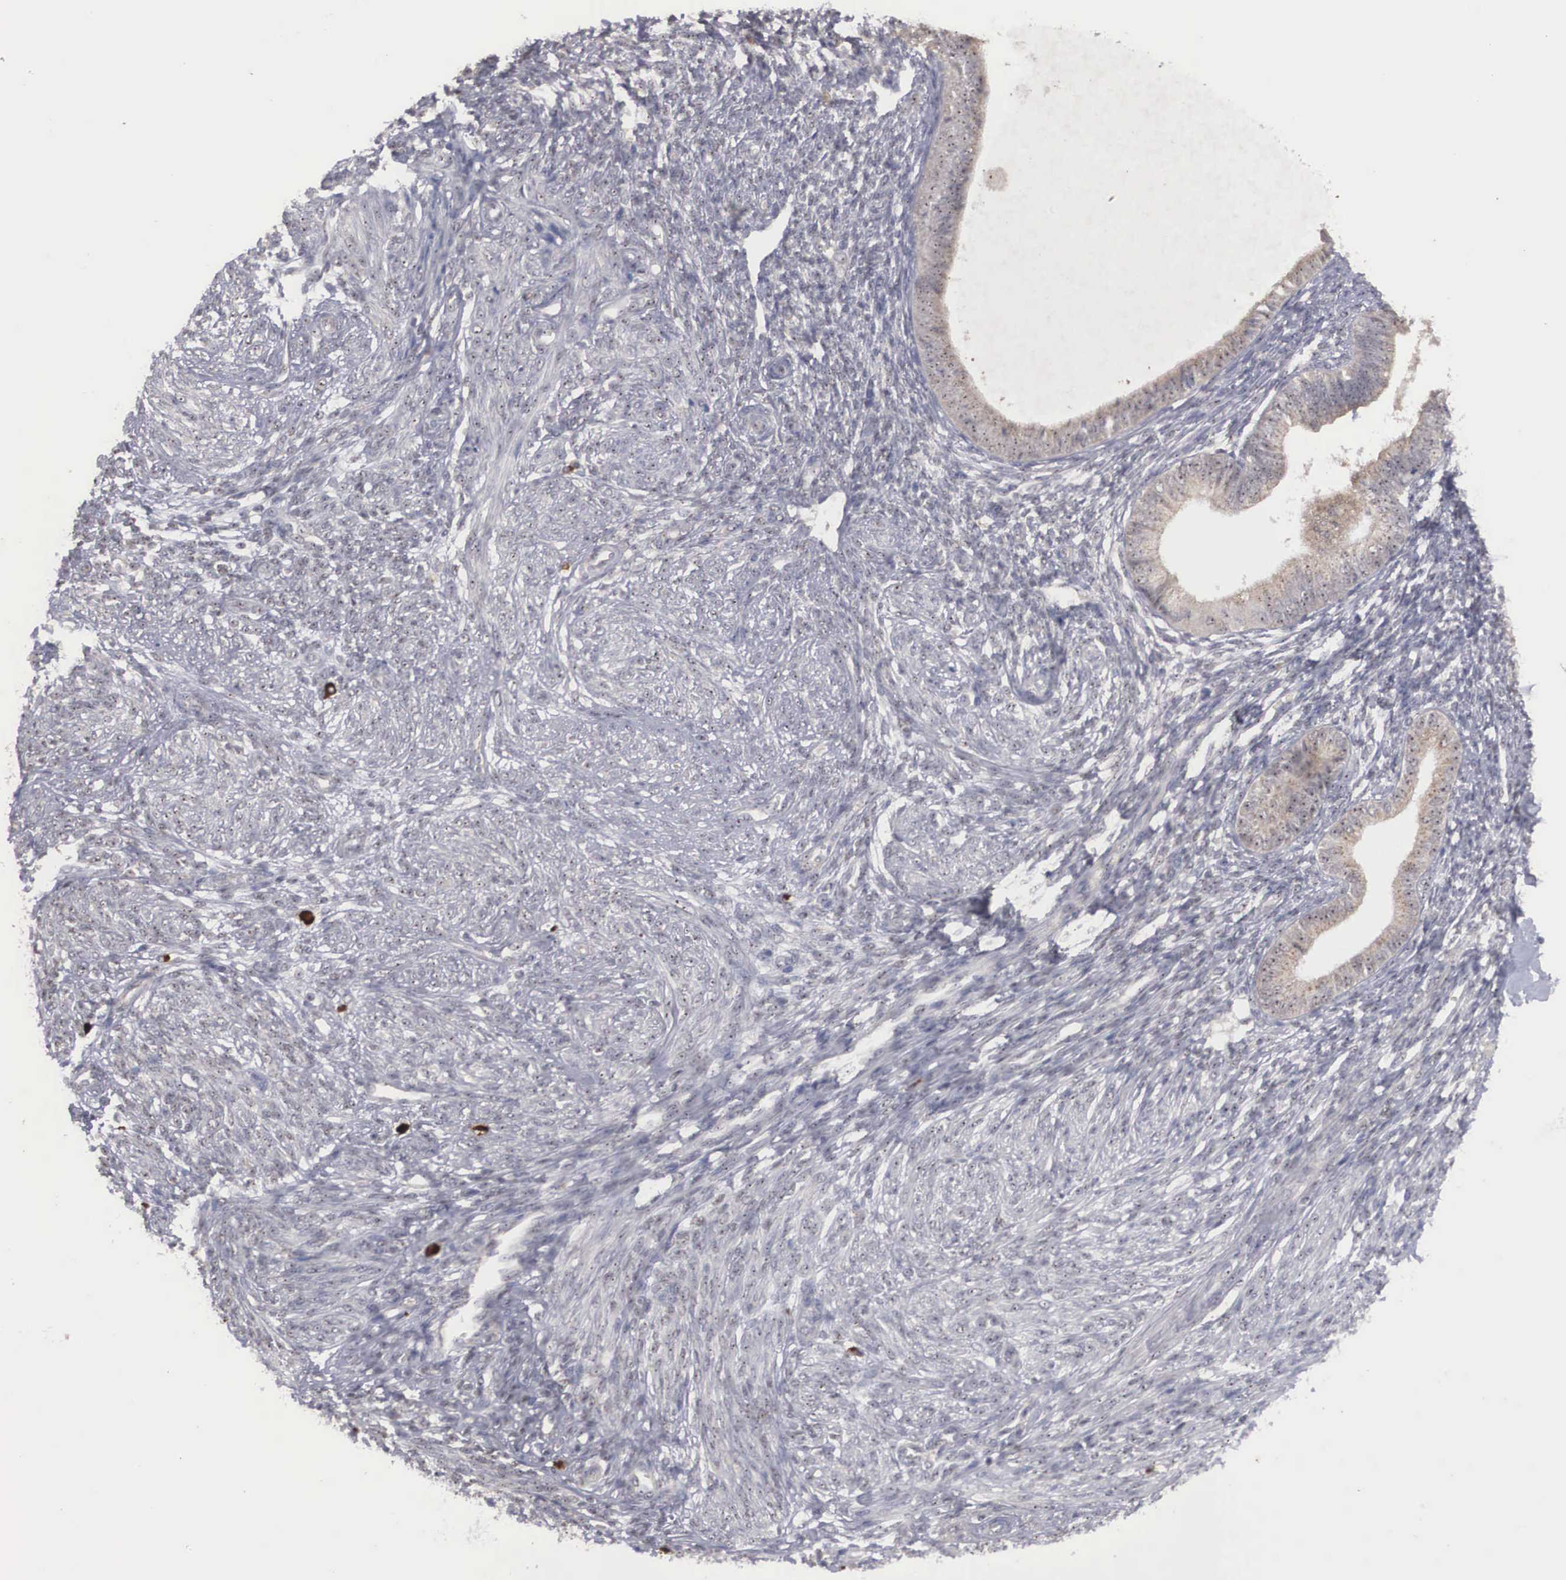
{"staining": {"intensity": "strong", "quantity": "<25%", "location": "cytoplasmic/membranous"}, "tissue": "endometrium", "cell_type": "Cells in endometrial stroma", "image_type": "normal", "snomed": [{"axis": "morphology", "description": "Normal tissue, NOS"}, {"axis": "topography", "description": "Endometrium"}], "caption": "Cells in endometrial stroma display medium levels of strong cytoplasmic/membranous positivity in about <25% of cells in normal human endometrium.", "gene": "AMN", "patient": {"sex": "female", "age": 82}}